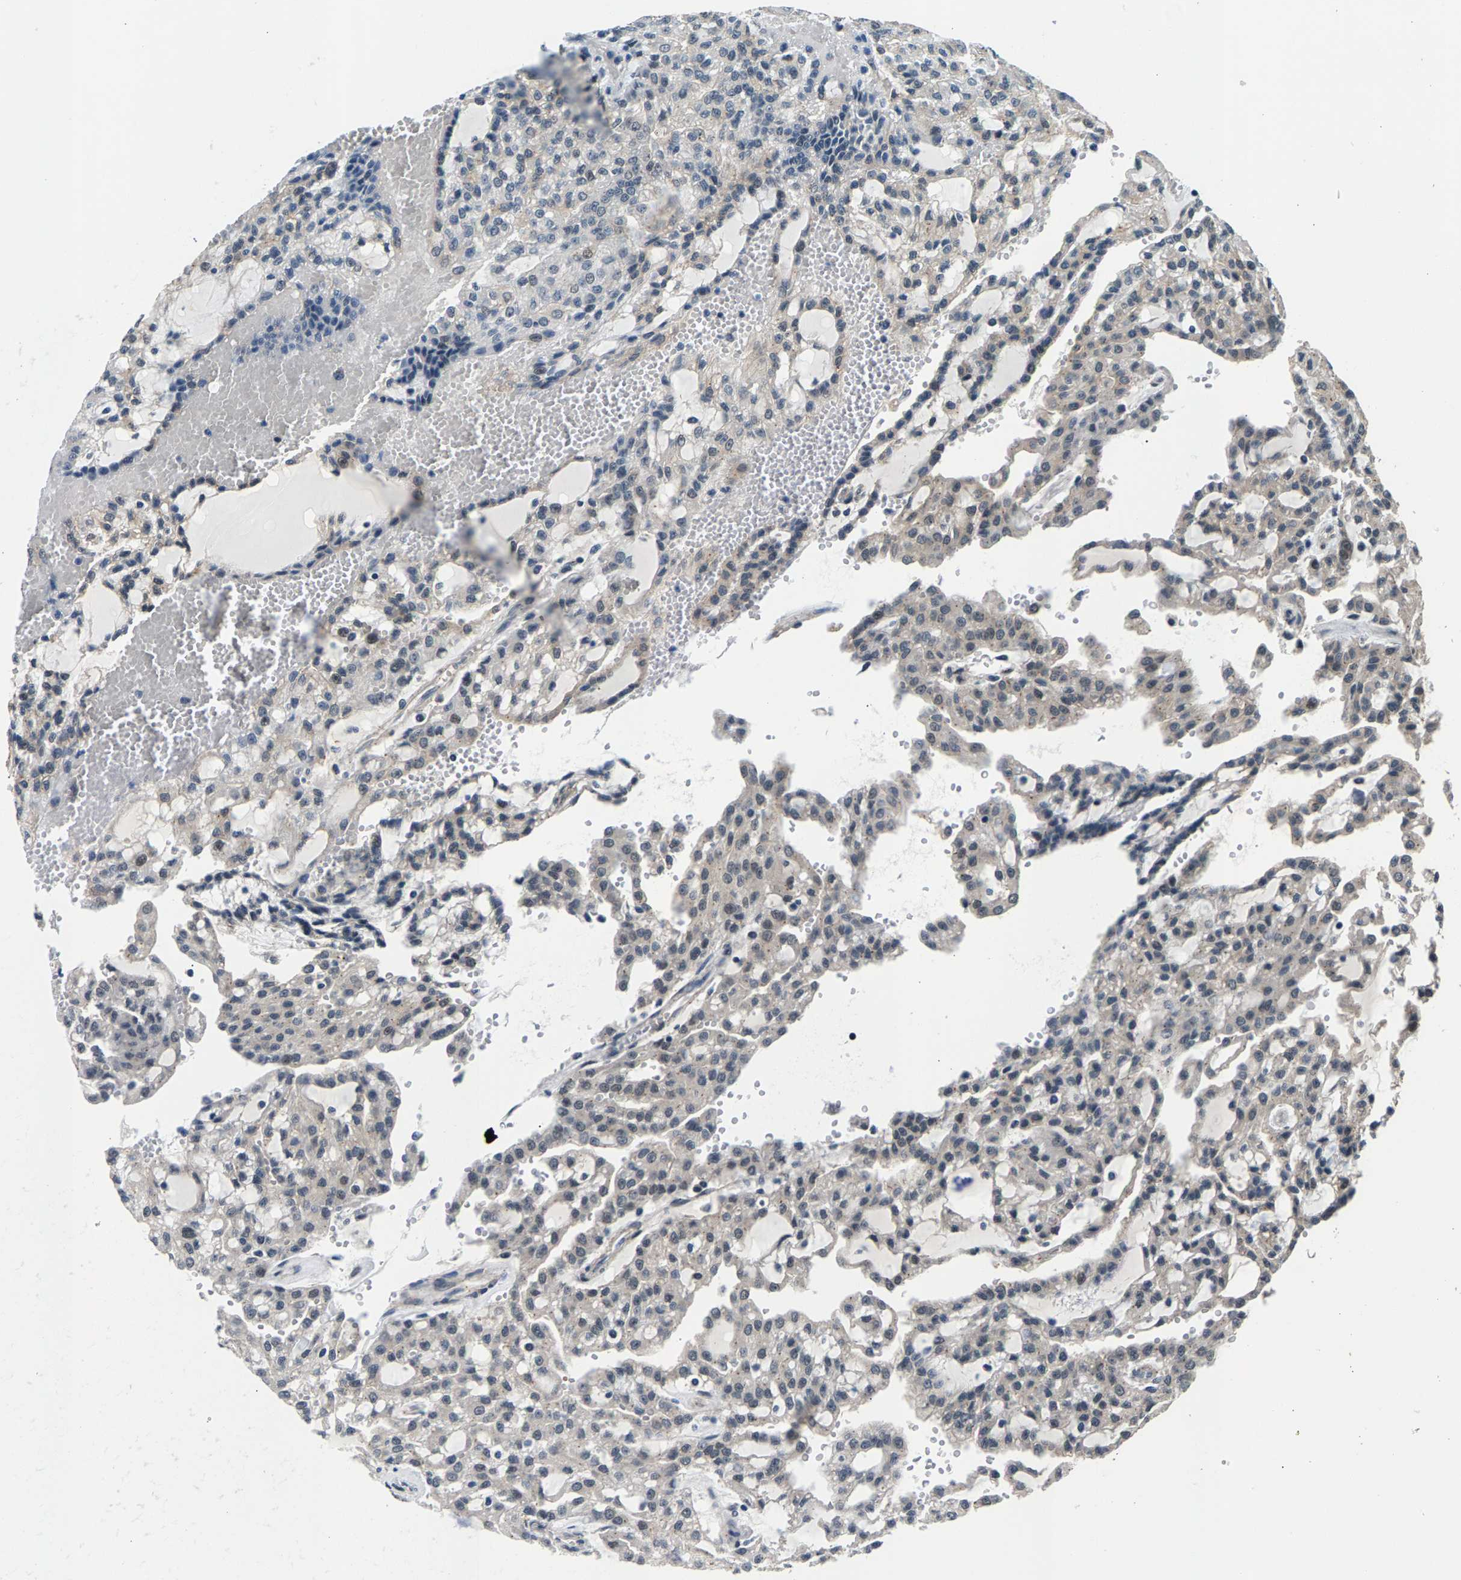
{"staining": {"intensity": "negative", "quantity": "none", "location": "none"}, "tissue": "renal cancer", "cell_type": "Tumor cells", "image_type": "cancer", "snomed": [{"axis": "morphology", "description": "Adenocarcinoma, NOS"}, {"axis": "topography", "description": "Kidney"}], "caption": "This micrograph is of renal adenocarcinoma stained with immunohistochemistry (IHC) to label a protein in brown with the nuclei are counter-stained blue. There is no expression in tumor cells.", "gene": "RBM33", "patient": {"sex": "male", "age": 63}}